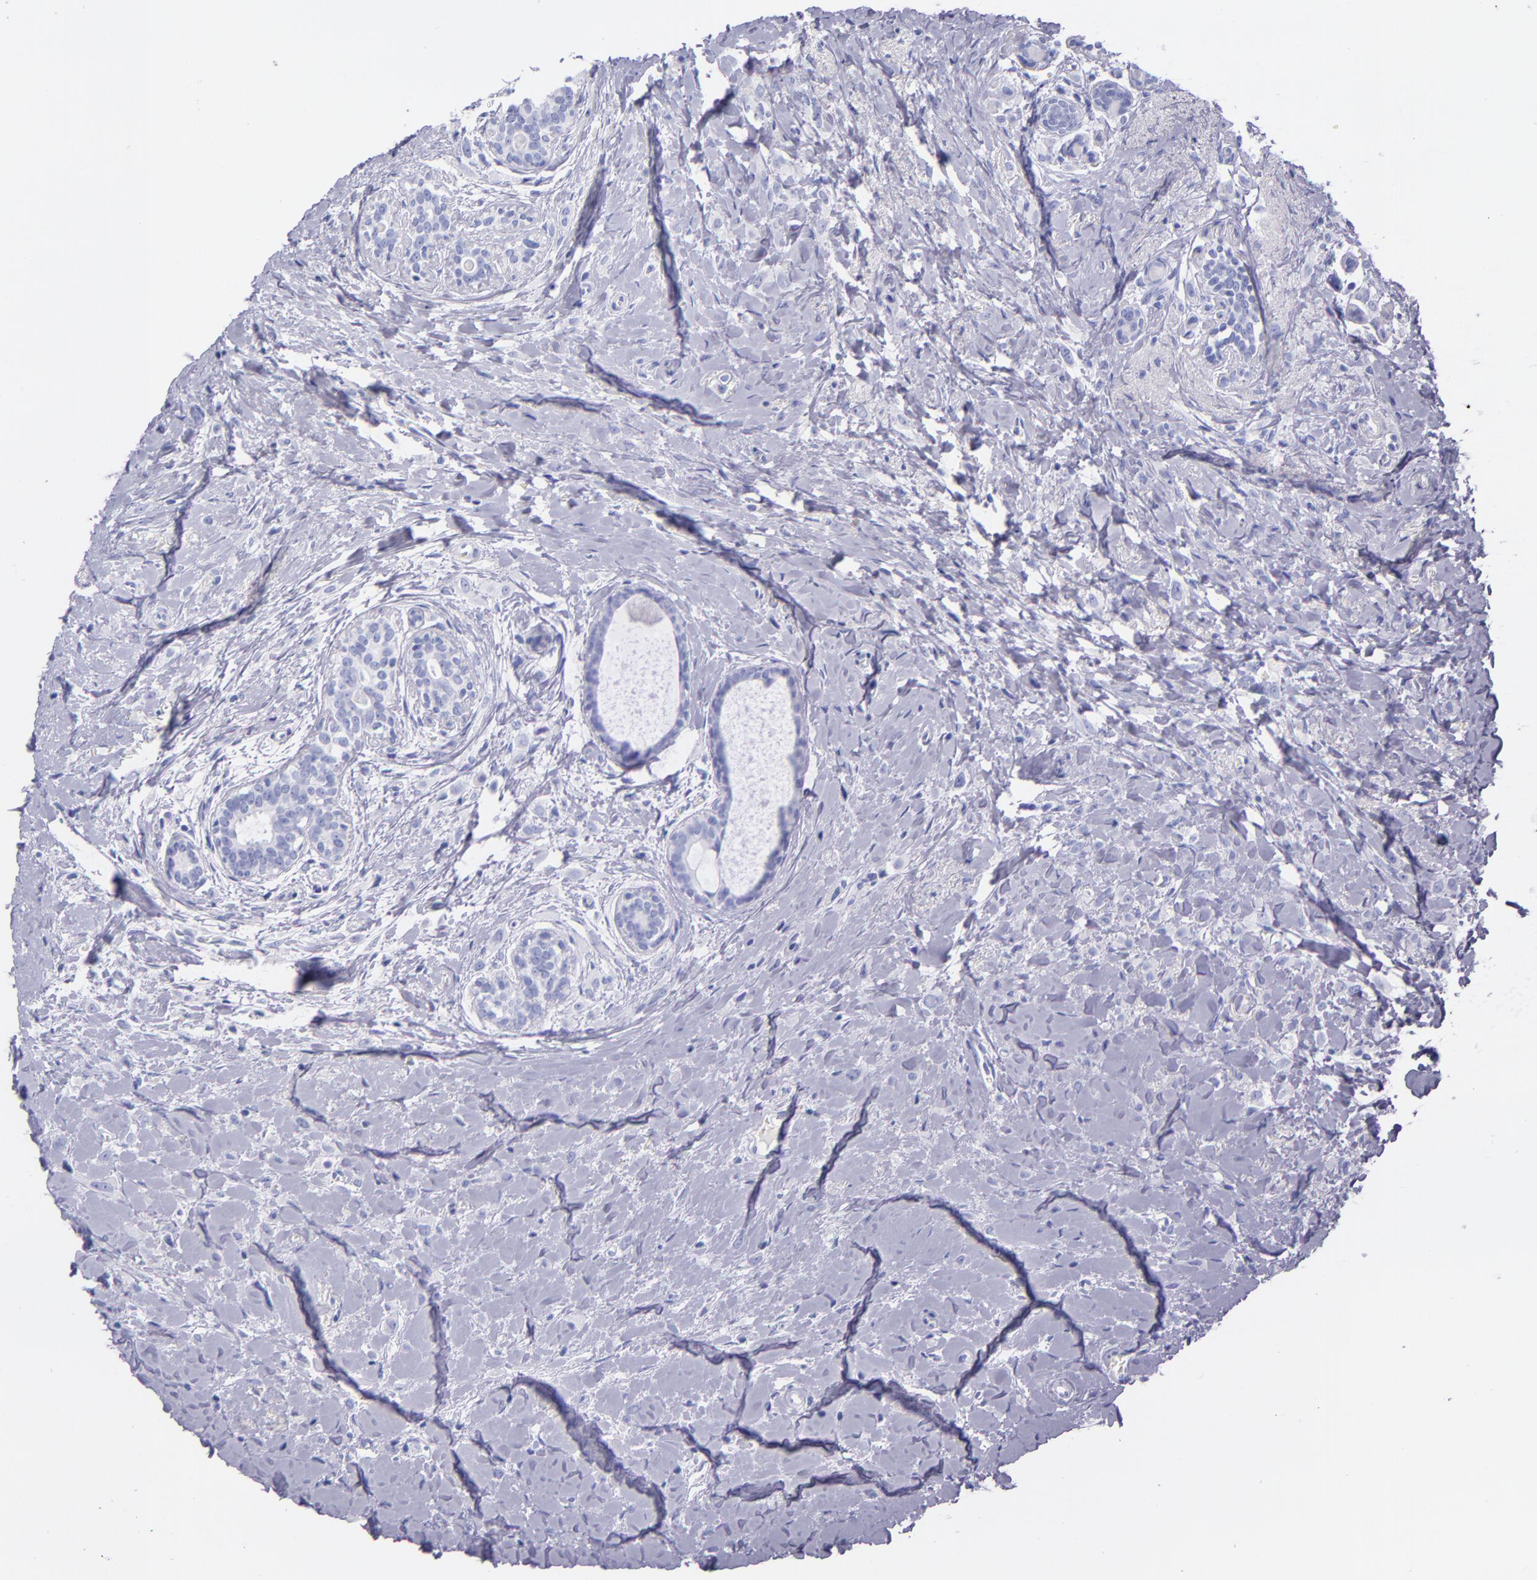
{"staining": {"intensity": "negative", "quantity": "none", "location": "none"}, "tissue": "breast cancer", "cell_type": "Tumor cells", "image_type": "cancer", "snomed": [{"axis": "morphology", "description": "Lobular carcinoma"}, {"axis": "topography", "description": "Breast"}], "caption": "Breast cancer (lobular carcinoma) stained for a protein using IHC exhibits no staining tumor cells.", "gene": "SFTPA2", "patient": {"sex": "female", "age": 57}}